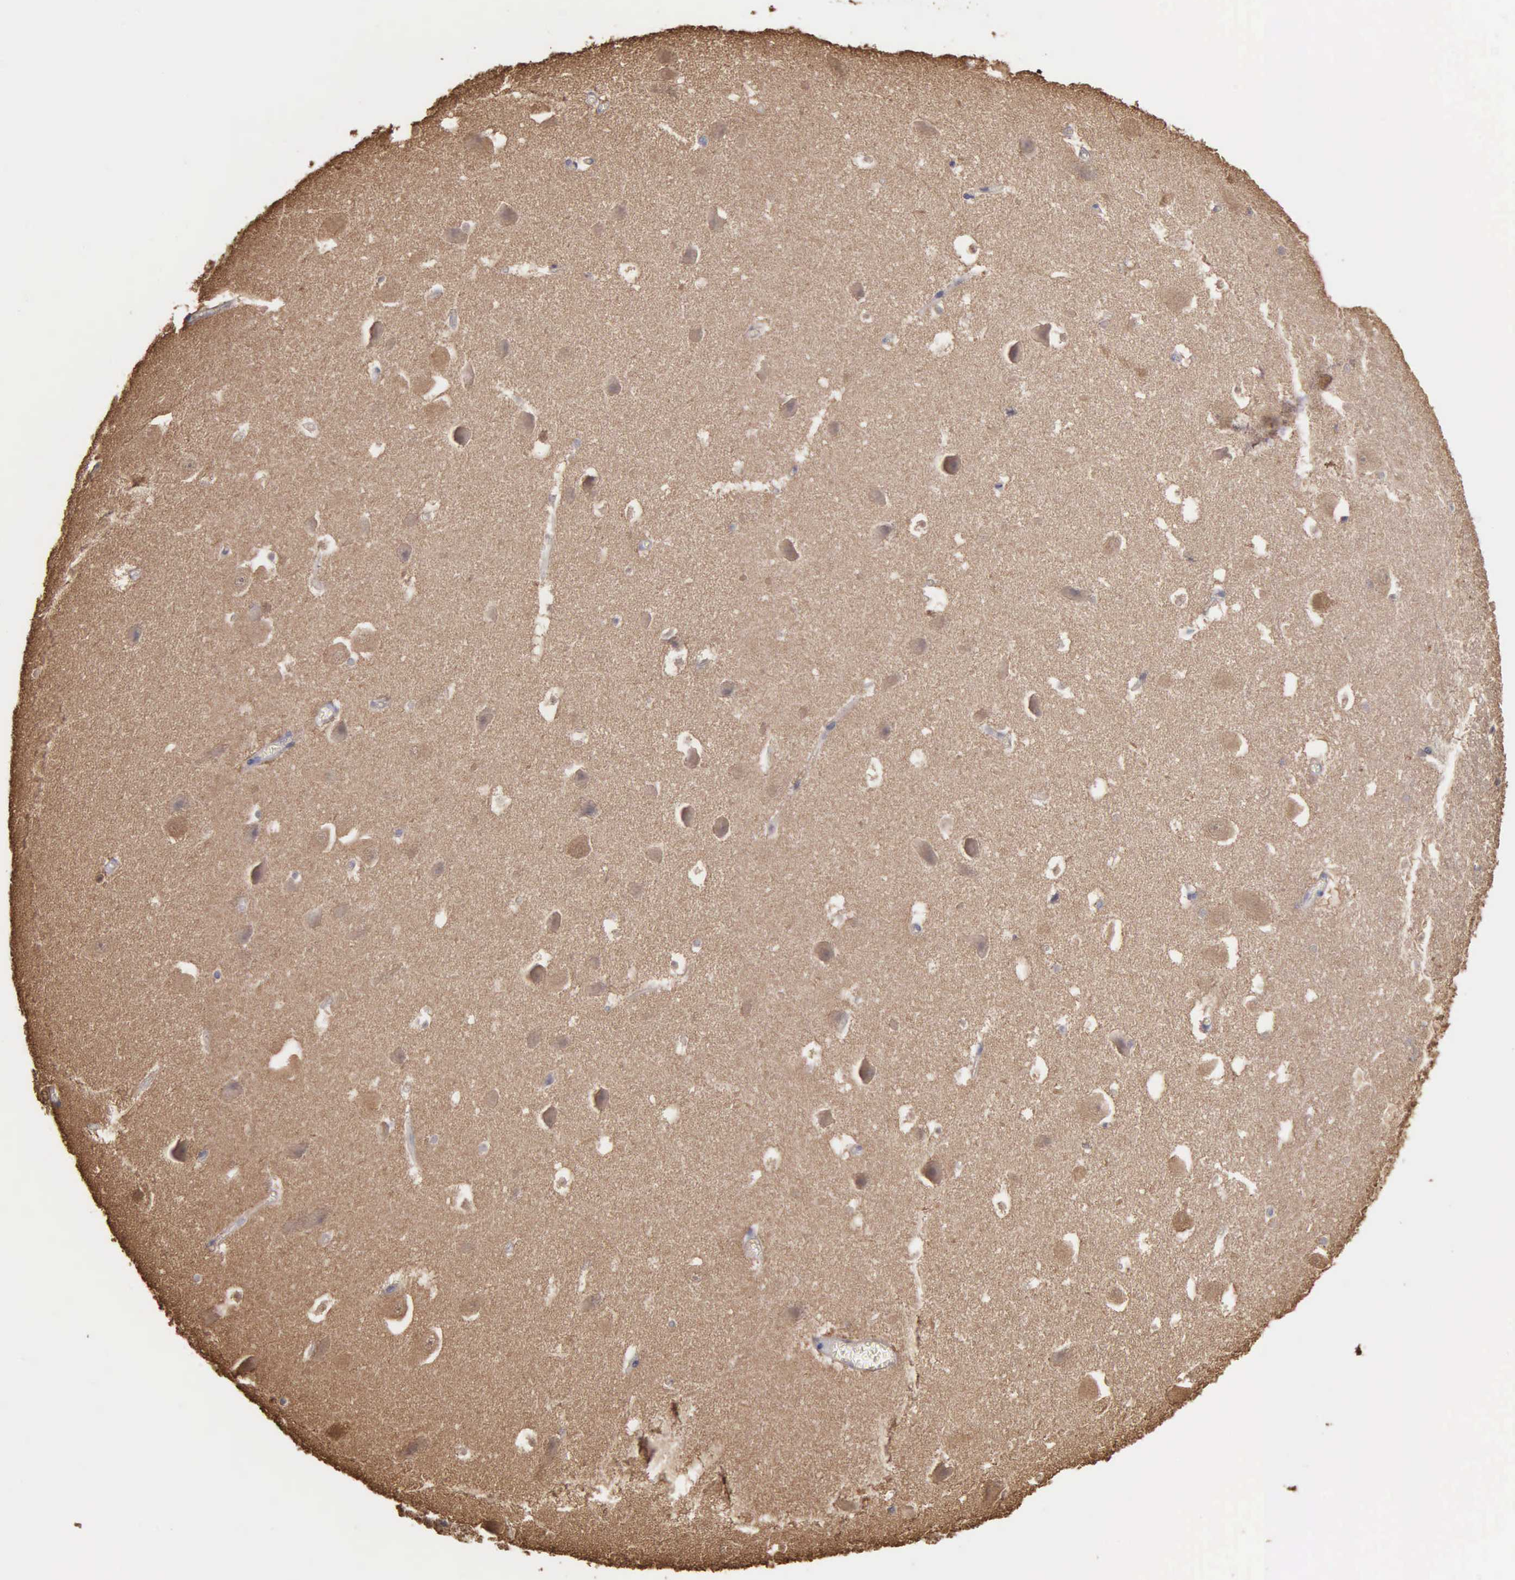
{"staining": {"intensity": "negative", "quantity": "none", "location": "none"}, "tissue": "hippocampus", "cell_type": "Glial cells", "image_type": "normal", "snomed": [{"axis": "morphology", "description": "Normal tissue, NOS"}, {"axis": "topography", "description": "Hippocampus"}], "caption": "Protein analysis of normal hippocampus exhibits no significant expression in glial cells.", "gene": "ENO3", "patient": {"sex": "male", "age": 45}}